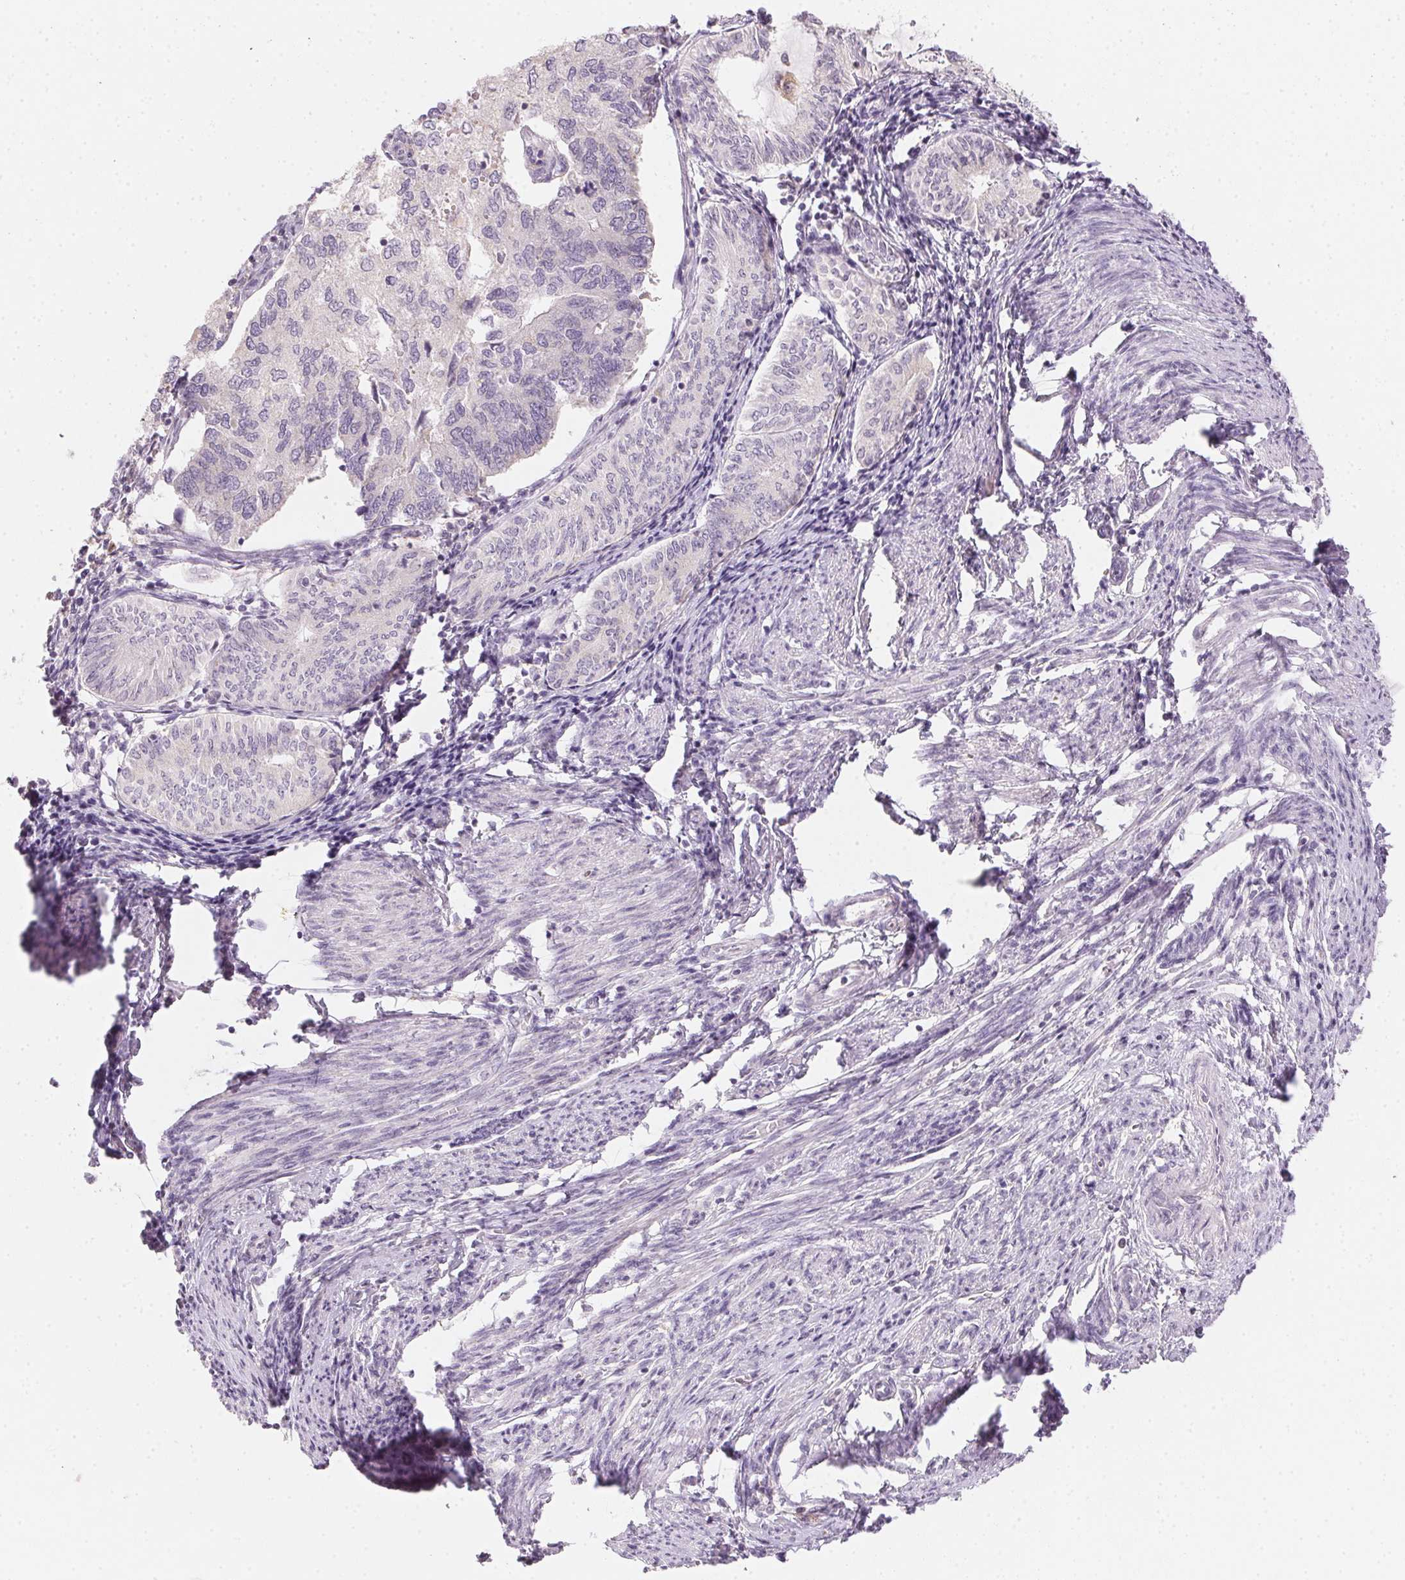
{"staining": {"intensity": "negative", "quantity": "none", "location": "none"}, "tissue": "endometrial cancer", "cell_type": "Tumor cells", "image_type": "cancer", "snomed": [{"axis": "morphology", "description": "Carcinoma, NOS"}, {"axis": "topography", "description": "Uterus"}], "caption": "Human carcinoma (endometrial) stained for a protein using immunohistochemistry demonstrates no expression in tumor cells.", "gene": "SLC6A18", "patient": {"sex": "female", "age": 76}}